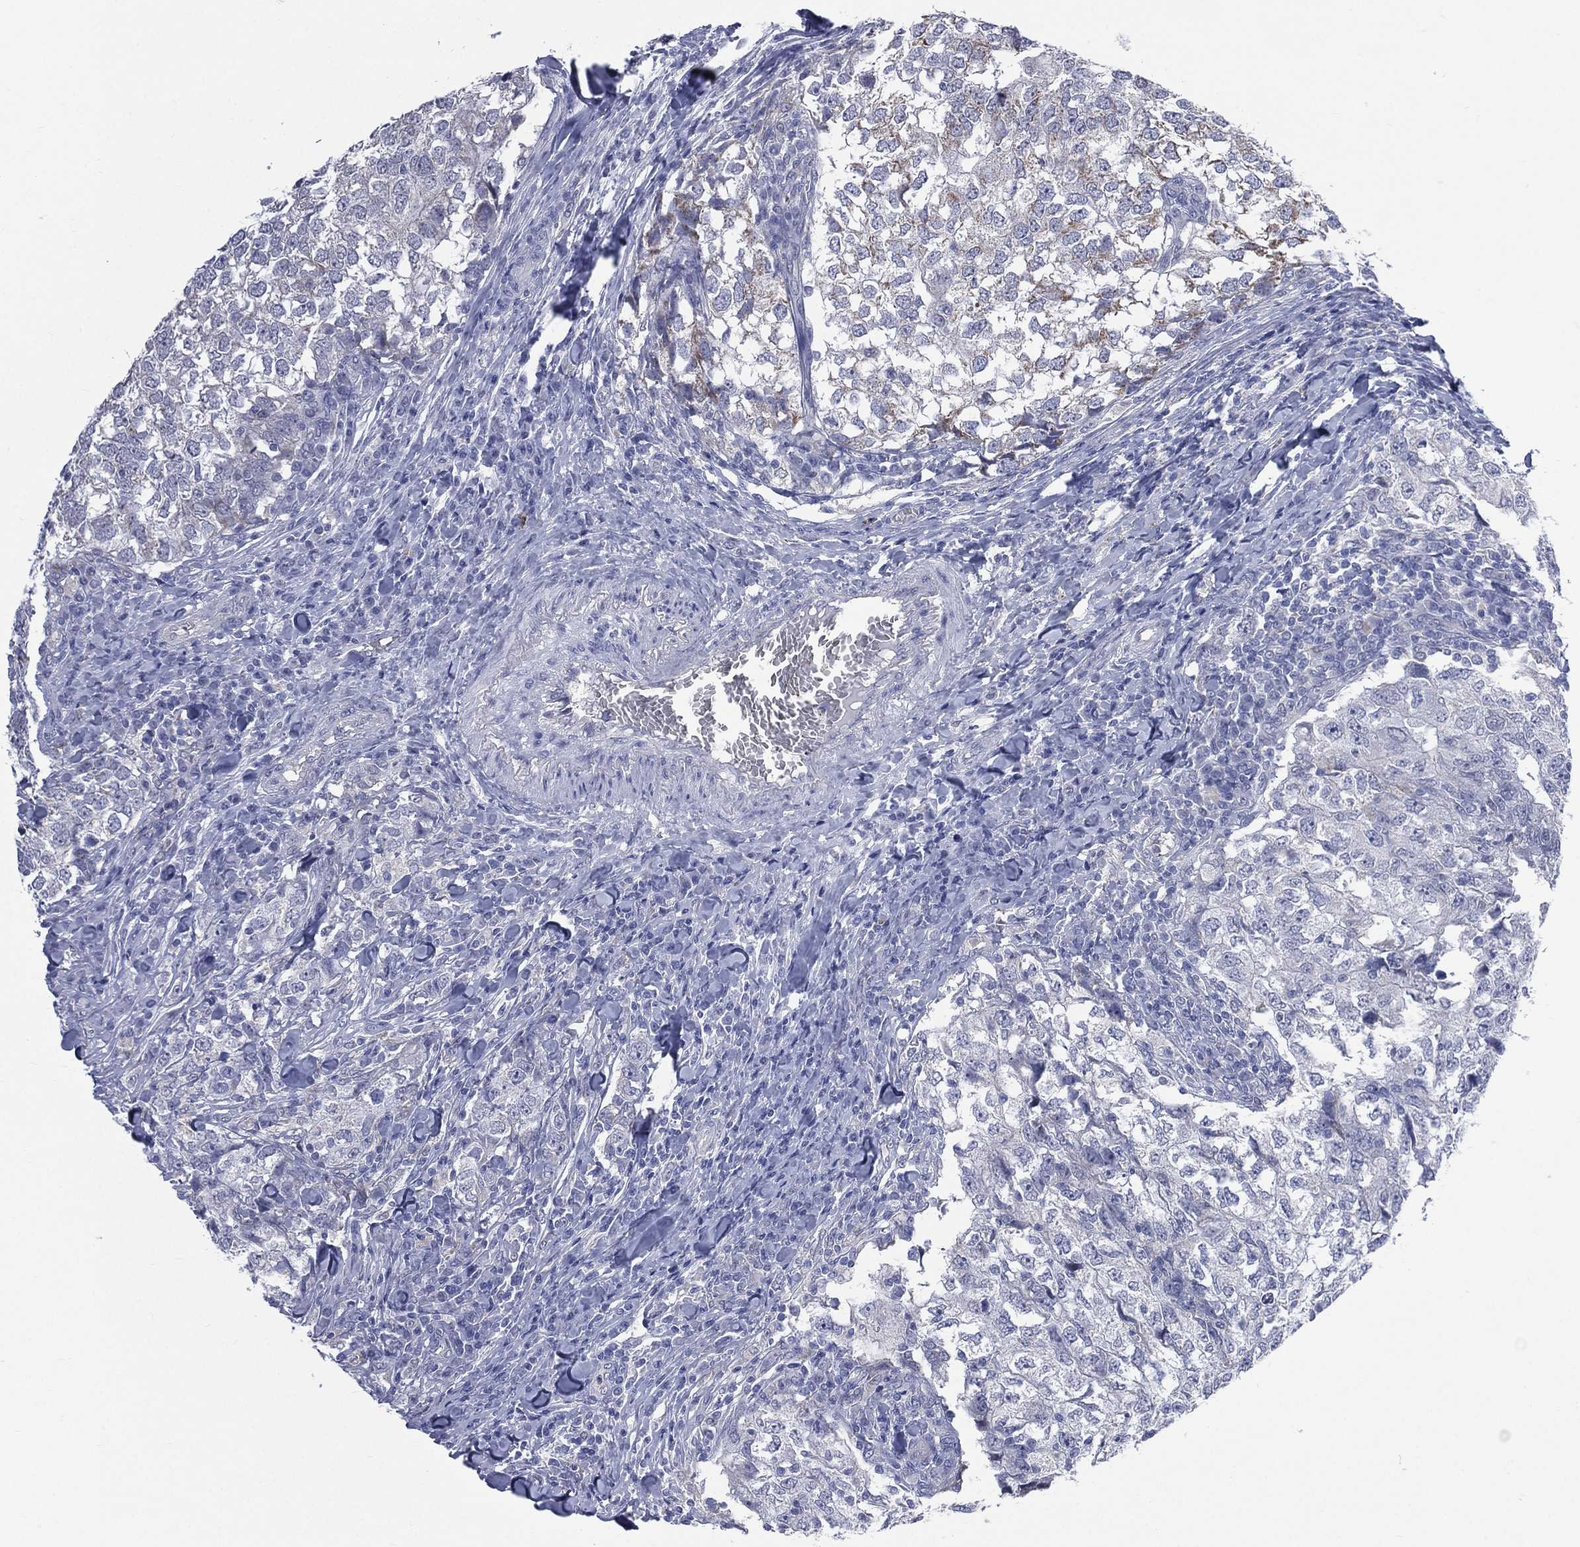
{"staining": {"intensity": "weak", "quantity": "<25%", "location": "cytoplasmic/membranous"}, "tissue": "breast cancer", "cell_type": "Tumor cells", "image_type": "cancer", "snomed": [{"axis": "morphology", "description": "Duct carcinoma"}, {"axis": "topography", "description": "Breast"}], "caption": "Immunohistochemical staining of infiltrating ductal carcinoma (breast) demonstrates no significant staining in tumor cells.", "gene": "AKAP3", "patient": {"sex": "female", "age": 30}}